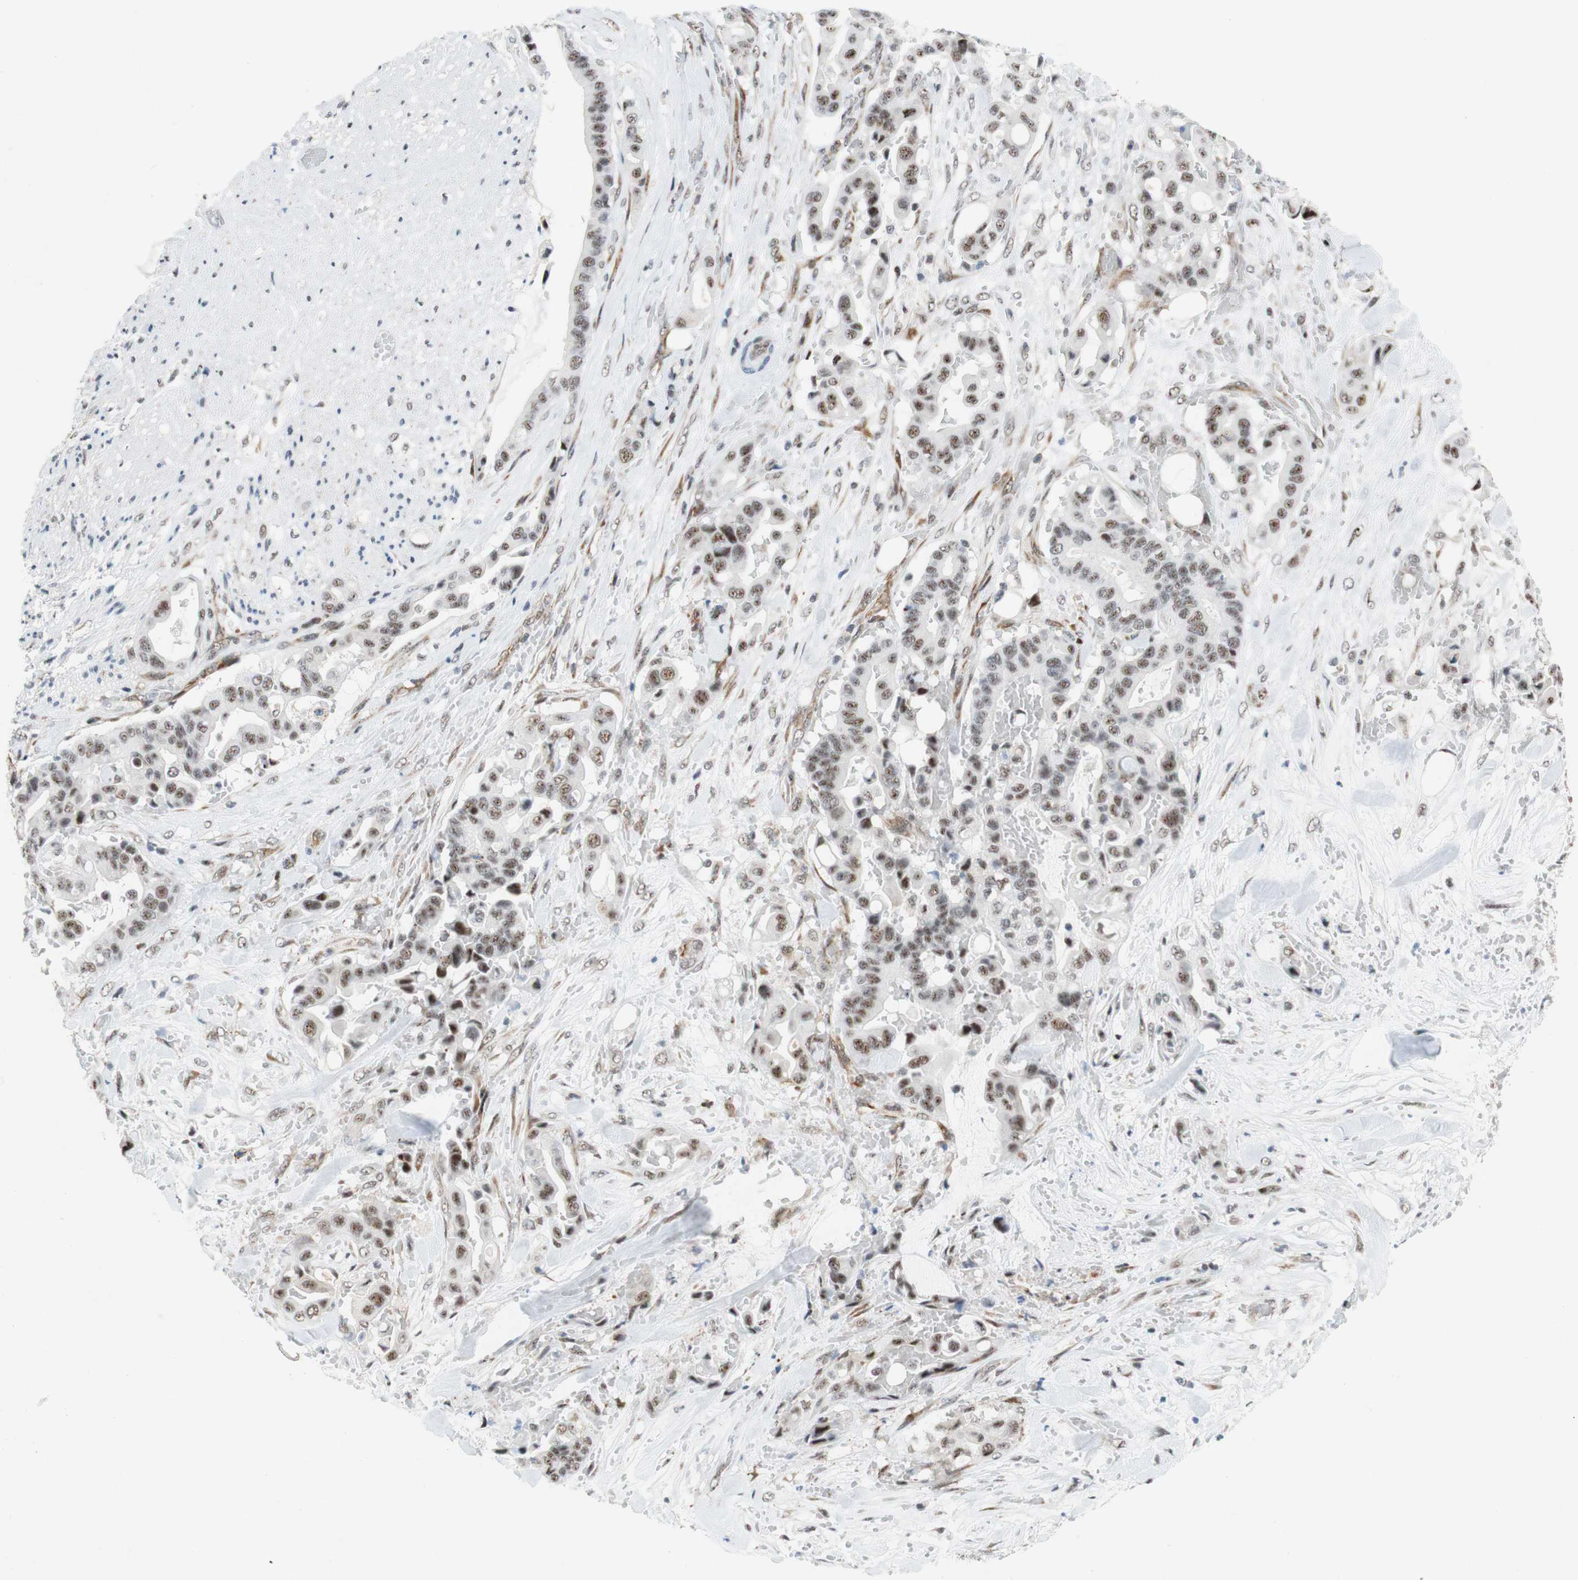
{"staining": {"intensity": "weak", "quantity": ">75%", "location": "nuclear"}, "tissue": "liver cancer", "cell_type": "Tumor cells", "image_type": "cancer", "snomed": [{"axis": "morphology", "description": "Cholangiocarcinoma"}, {"axis": "topography", "description": "Liver"}], "caption": "This is a micrograph of immunohistochemistry staining of liver cancer, which shows weak staining in the nuclear of tumor cells.", "gene": "SAP18", "patient": {"sex": "female", "age": 61}}